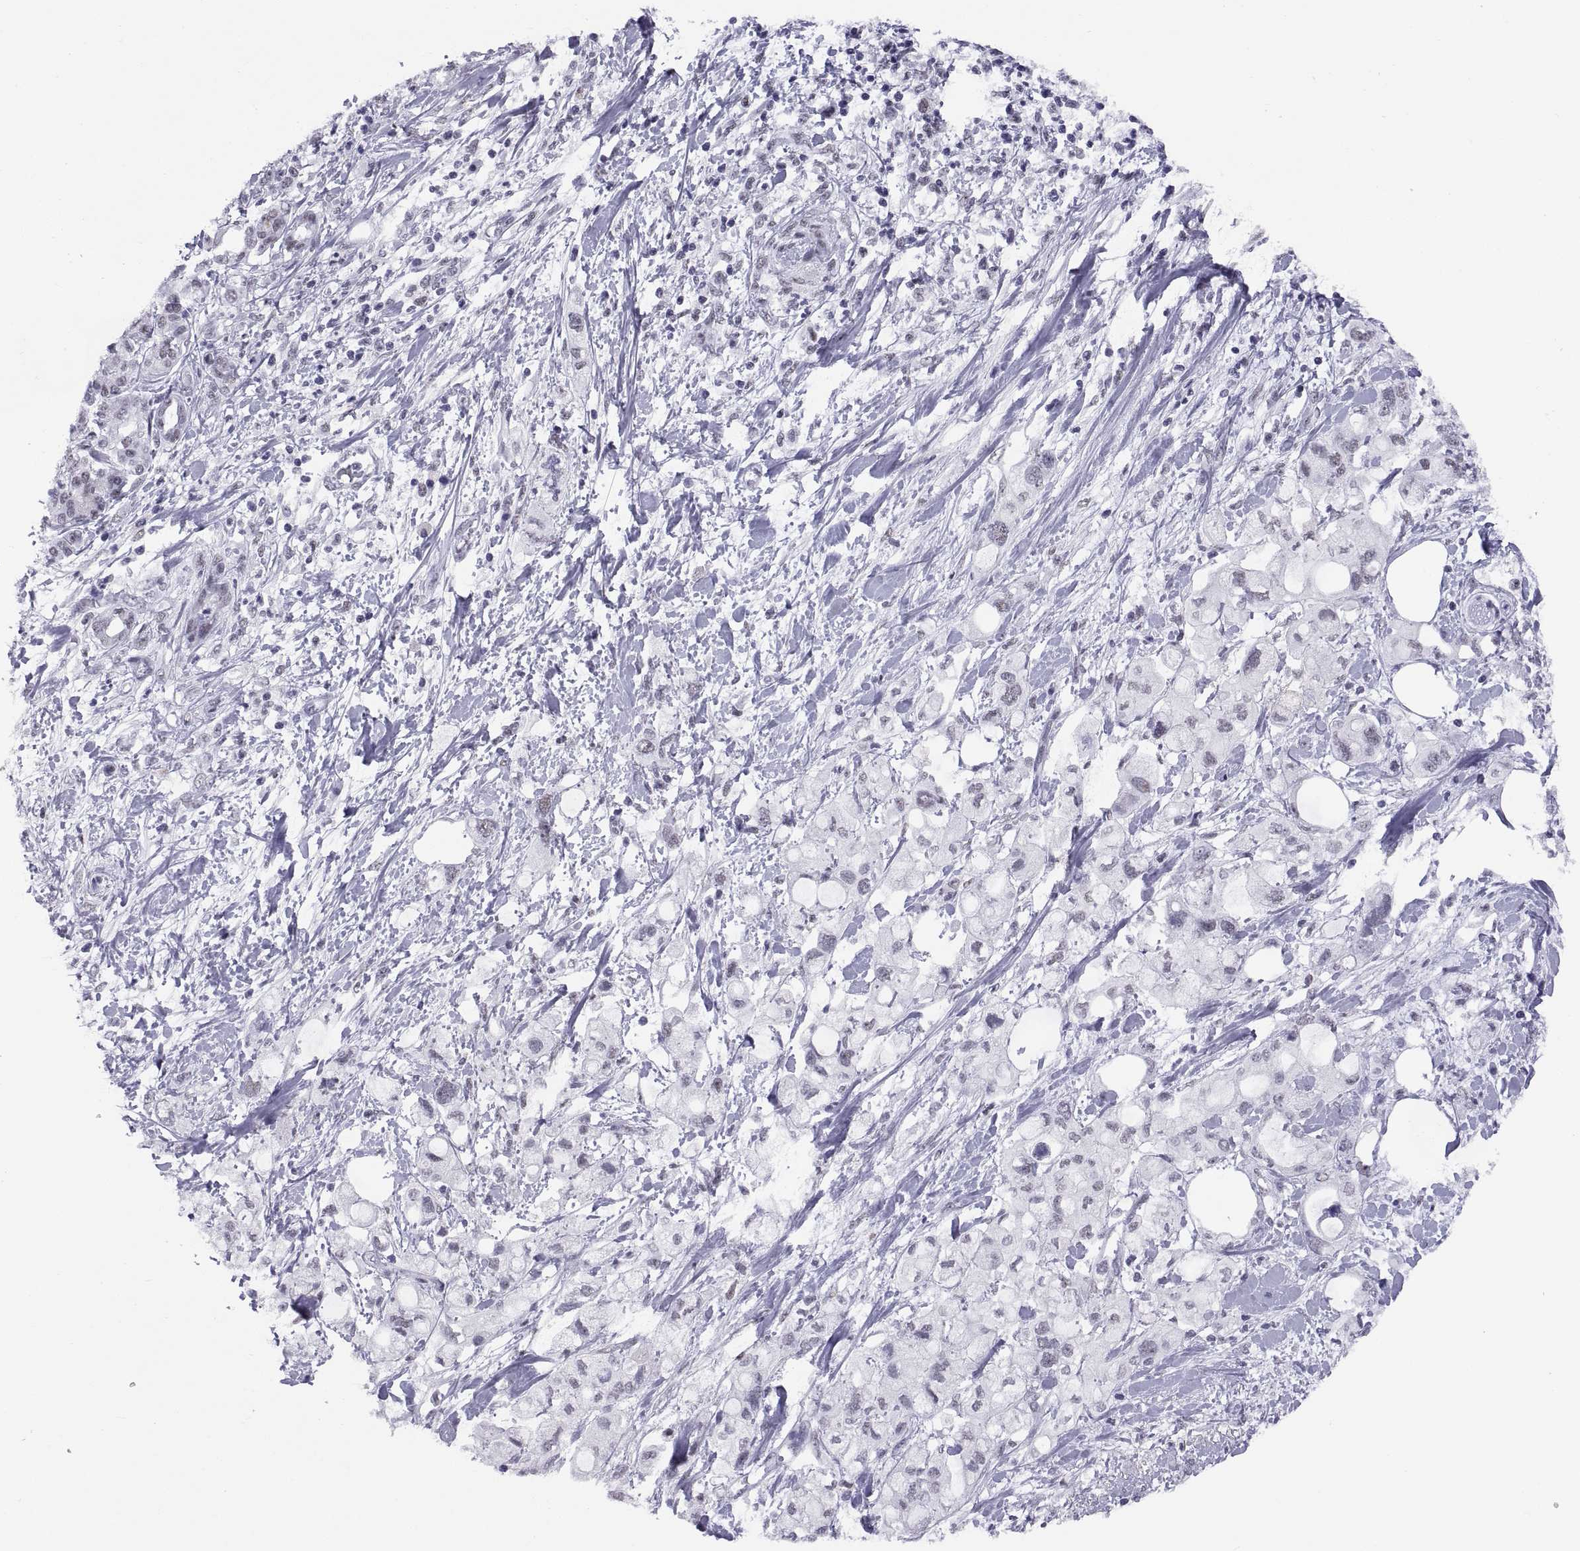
{"staining": {"intensity": "negative", "quantity": "none", "location": "none"}, "tissue": "pancreatic cancer", "cell_type": "Tumor cells", "image_type": "cancer", "snomed": [{"axis": "morphology", "description": "Adenocarcinoma, NOS"}, {"axis": "topography", "description": "Pancreas"}], "caption": "DAB immunohistochemical staining of adenocarcinoma (pancreatic) reveals no significant positivity in tumor cells. (Immunohistochemistry, brightfield microscopy, high magnification).", "gene": "NEUROD6", "patient": {"sex": "female", "age": 56}}